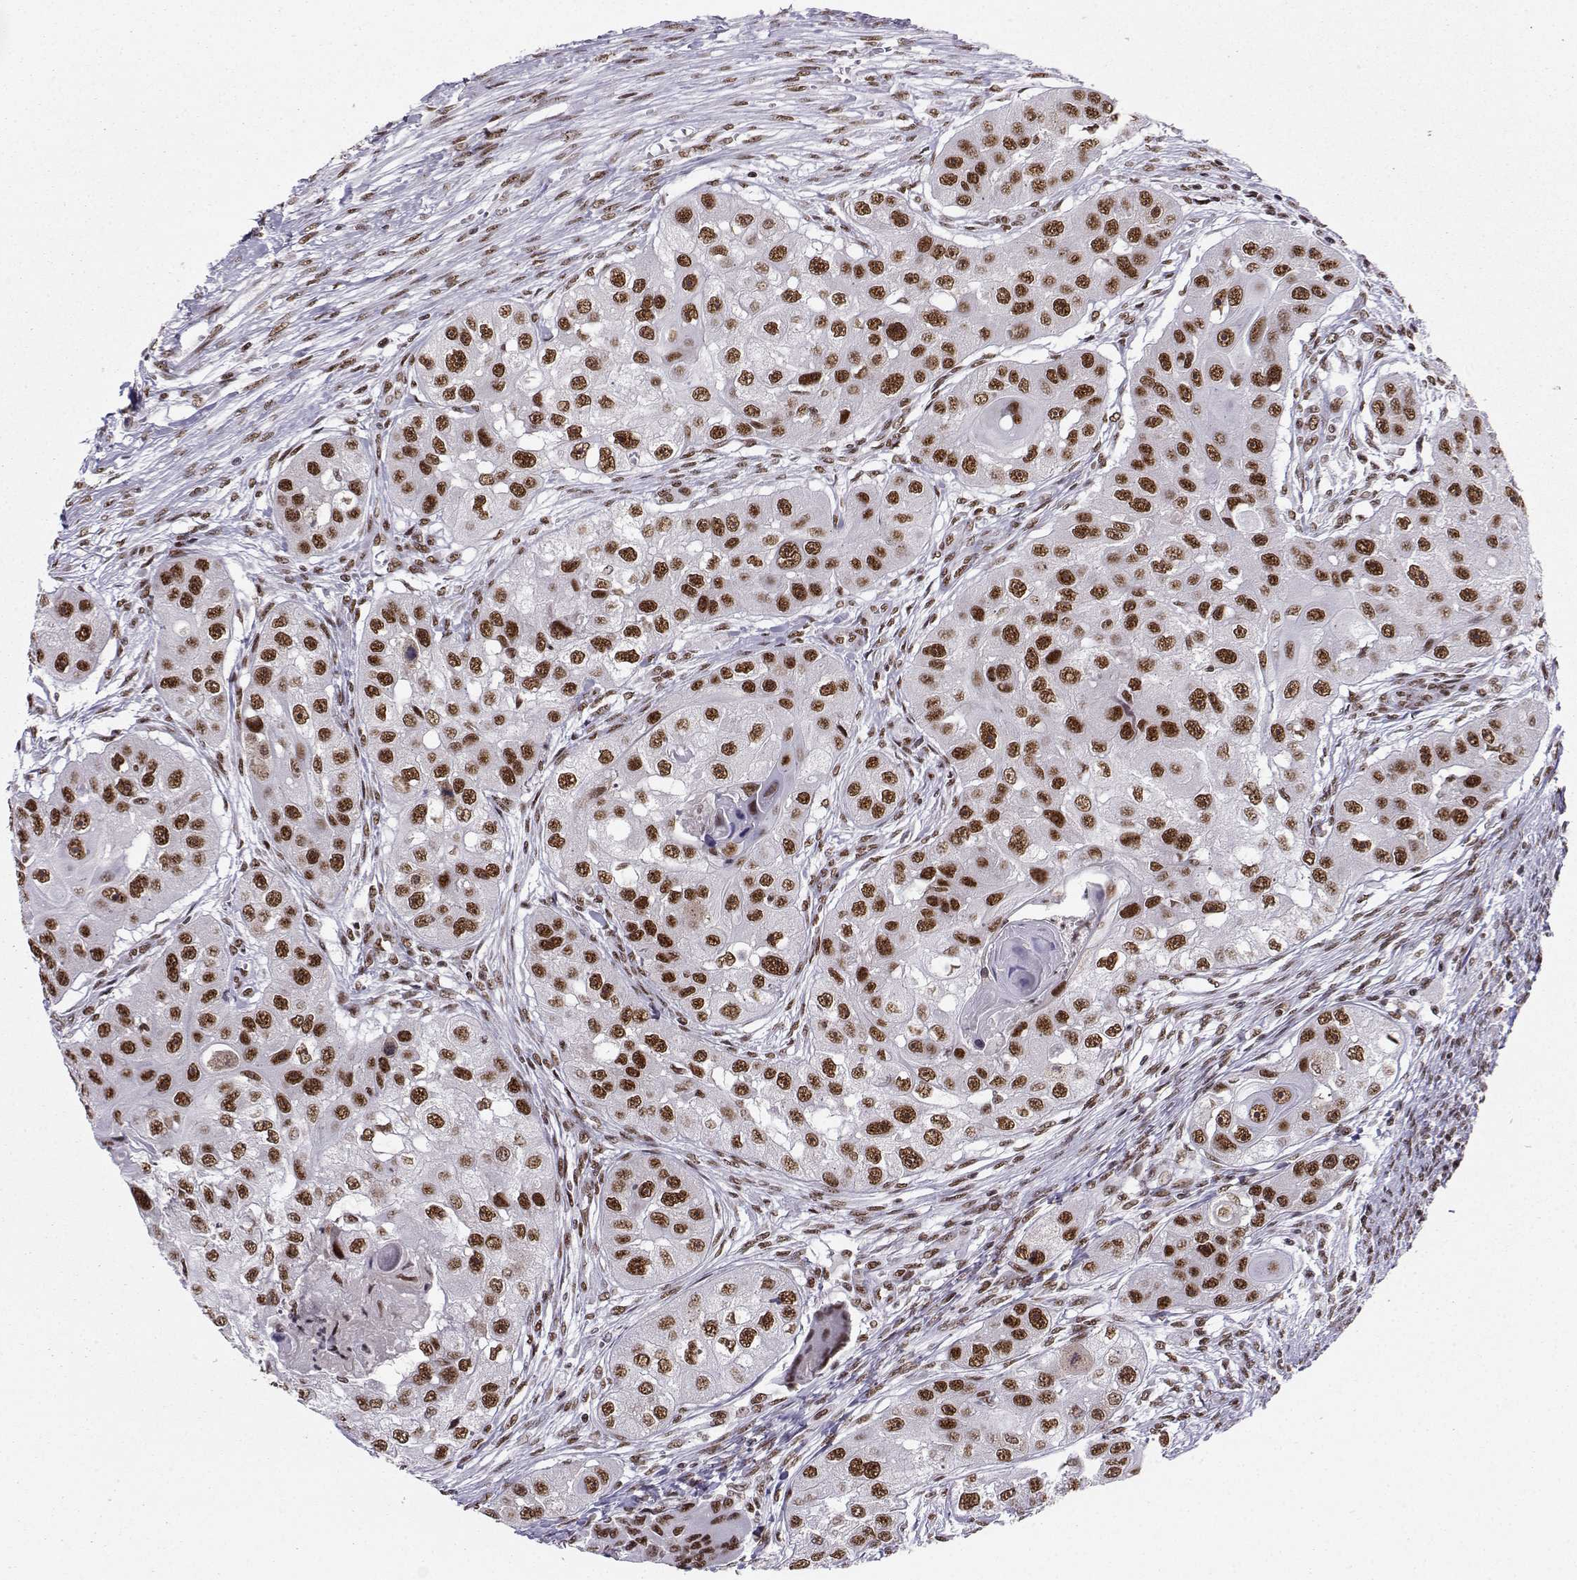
{"staining": {"intensity": "strong", "quantity": "25%-75%", "location": "nuclear"}, "tissue": "head and neck cancer", "cell_type": "Tumor cells", "image_type": "cancer", "snomed": [{"axis": "morphology", "description": "Squamous cell carcinoma, NOS"}, {"axis": "topography", "description": "Head-Neck"}], "caption": "DAB immunohistochemical staining of human head and neck squamous cell carcinoma shows strong nuclear protein expression in approximately 25%-75% of tumor cells.", "gene": "SNRPB2", "patient": {"sex": "male", "age": 51}}